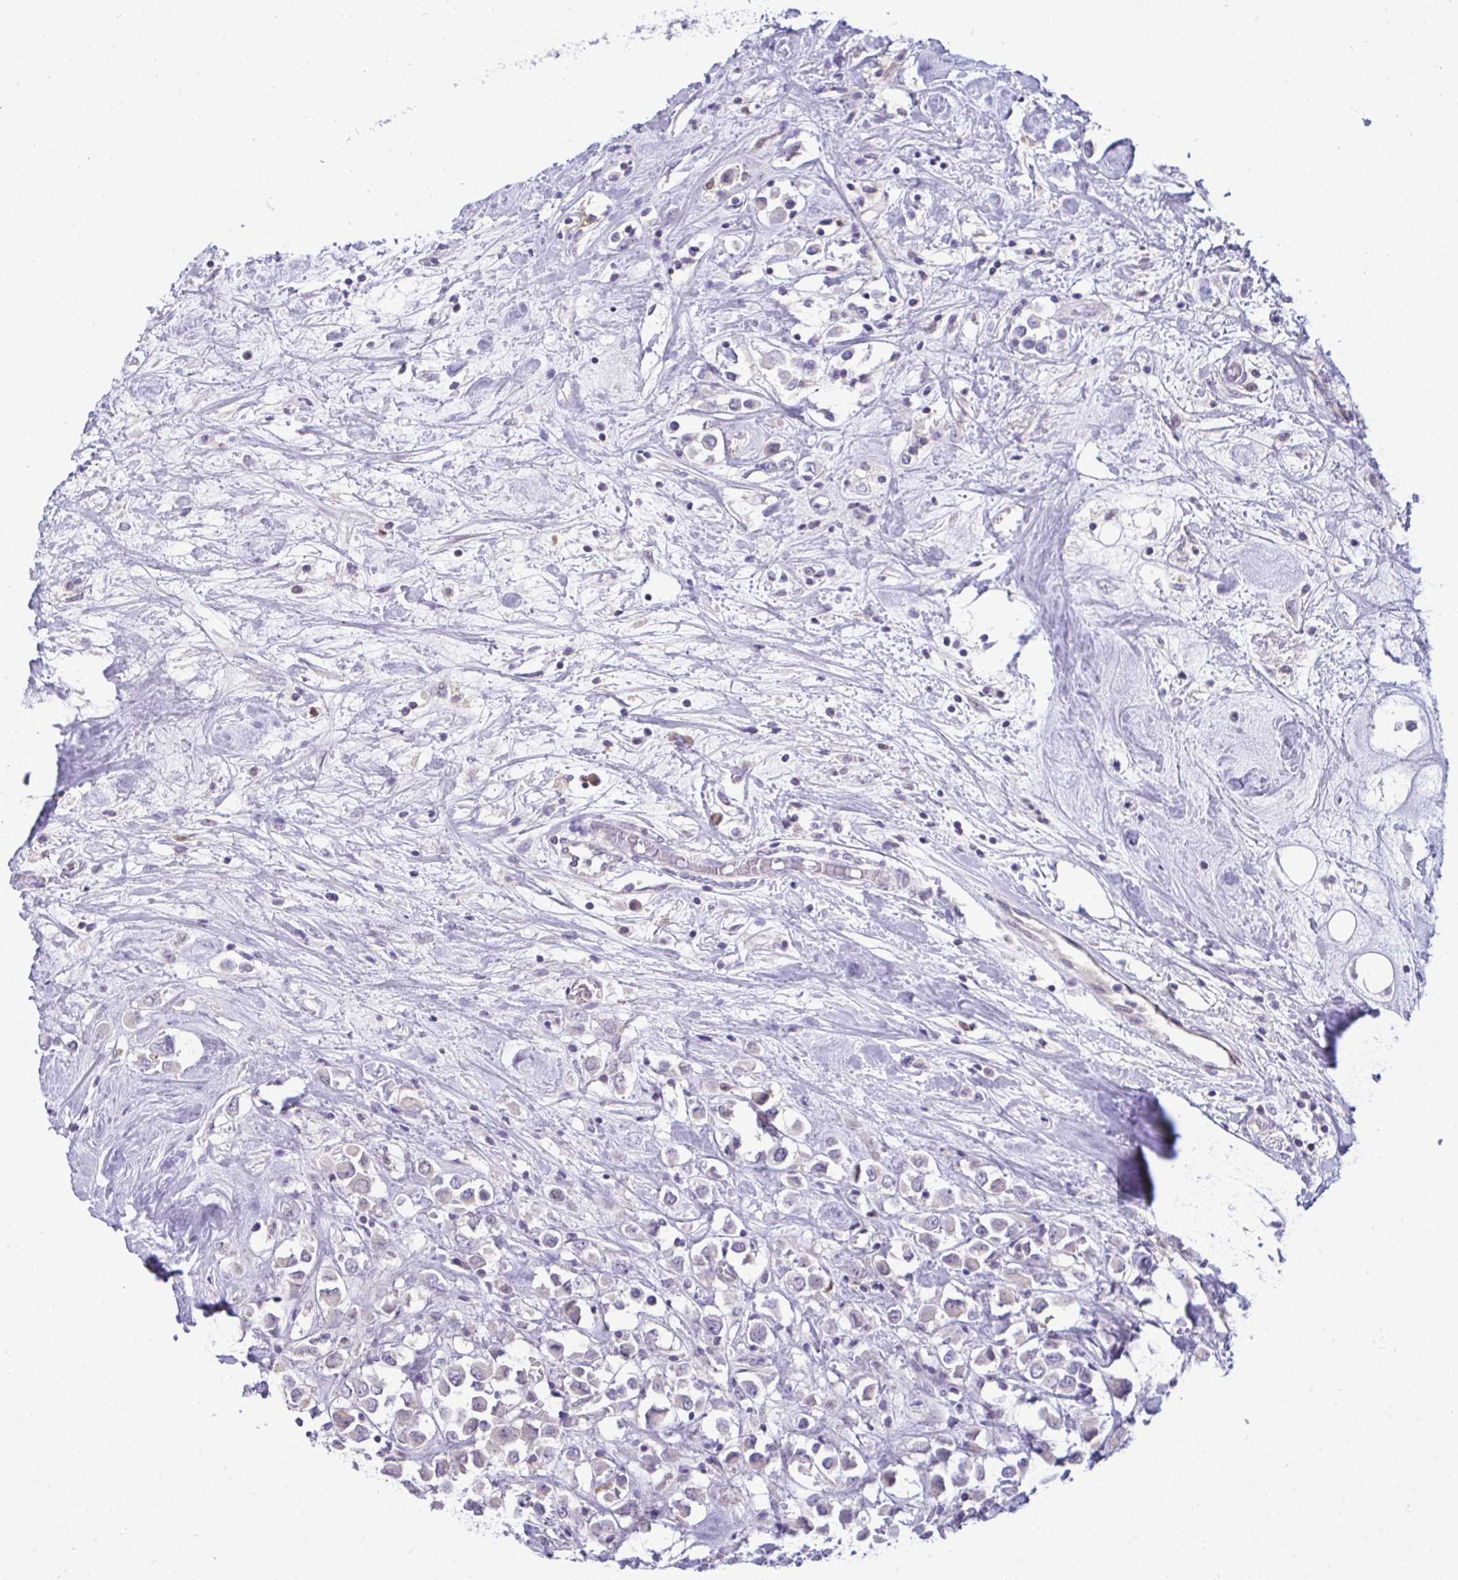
{"staining": {"intensity": "negative", "quantity": "none", "location": "none"}, "tissue": "breast cancer", "cell_type": "Tumor cells", "image_type": "cancer", "snomed": [{"axis": "morphology", "description": "Duct carcinoma"}, {"axis": "topography", "description": "Breast"}], "caption": "Immunohistochemistry of human breast cancer reveals no expression in tumor cells.", "gene": "EPOP", "patient": {"sex": "female", "age": 61}}